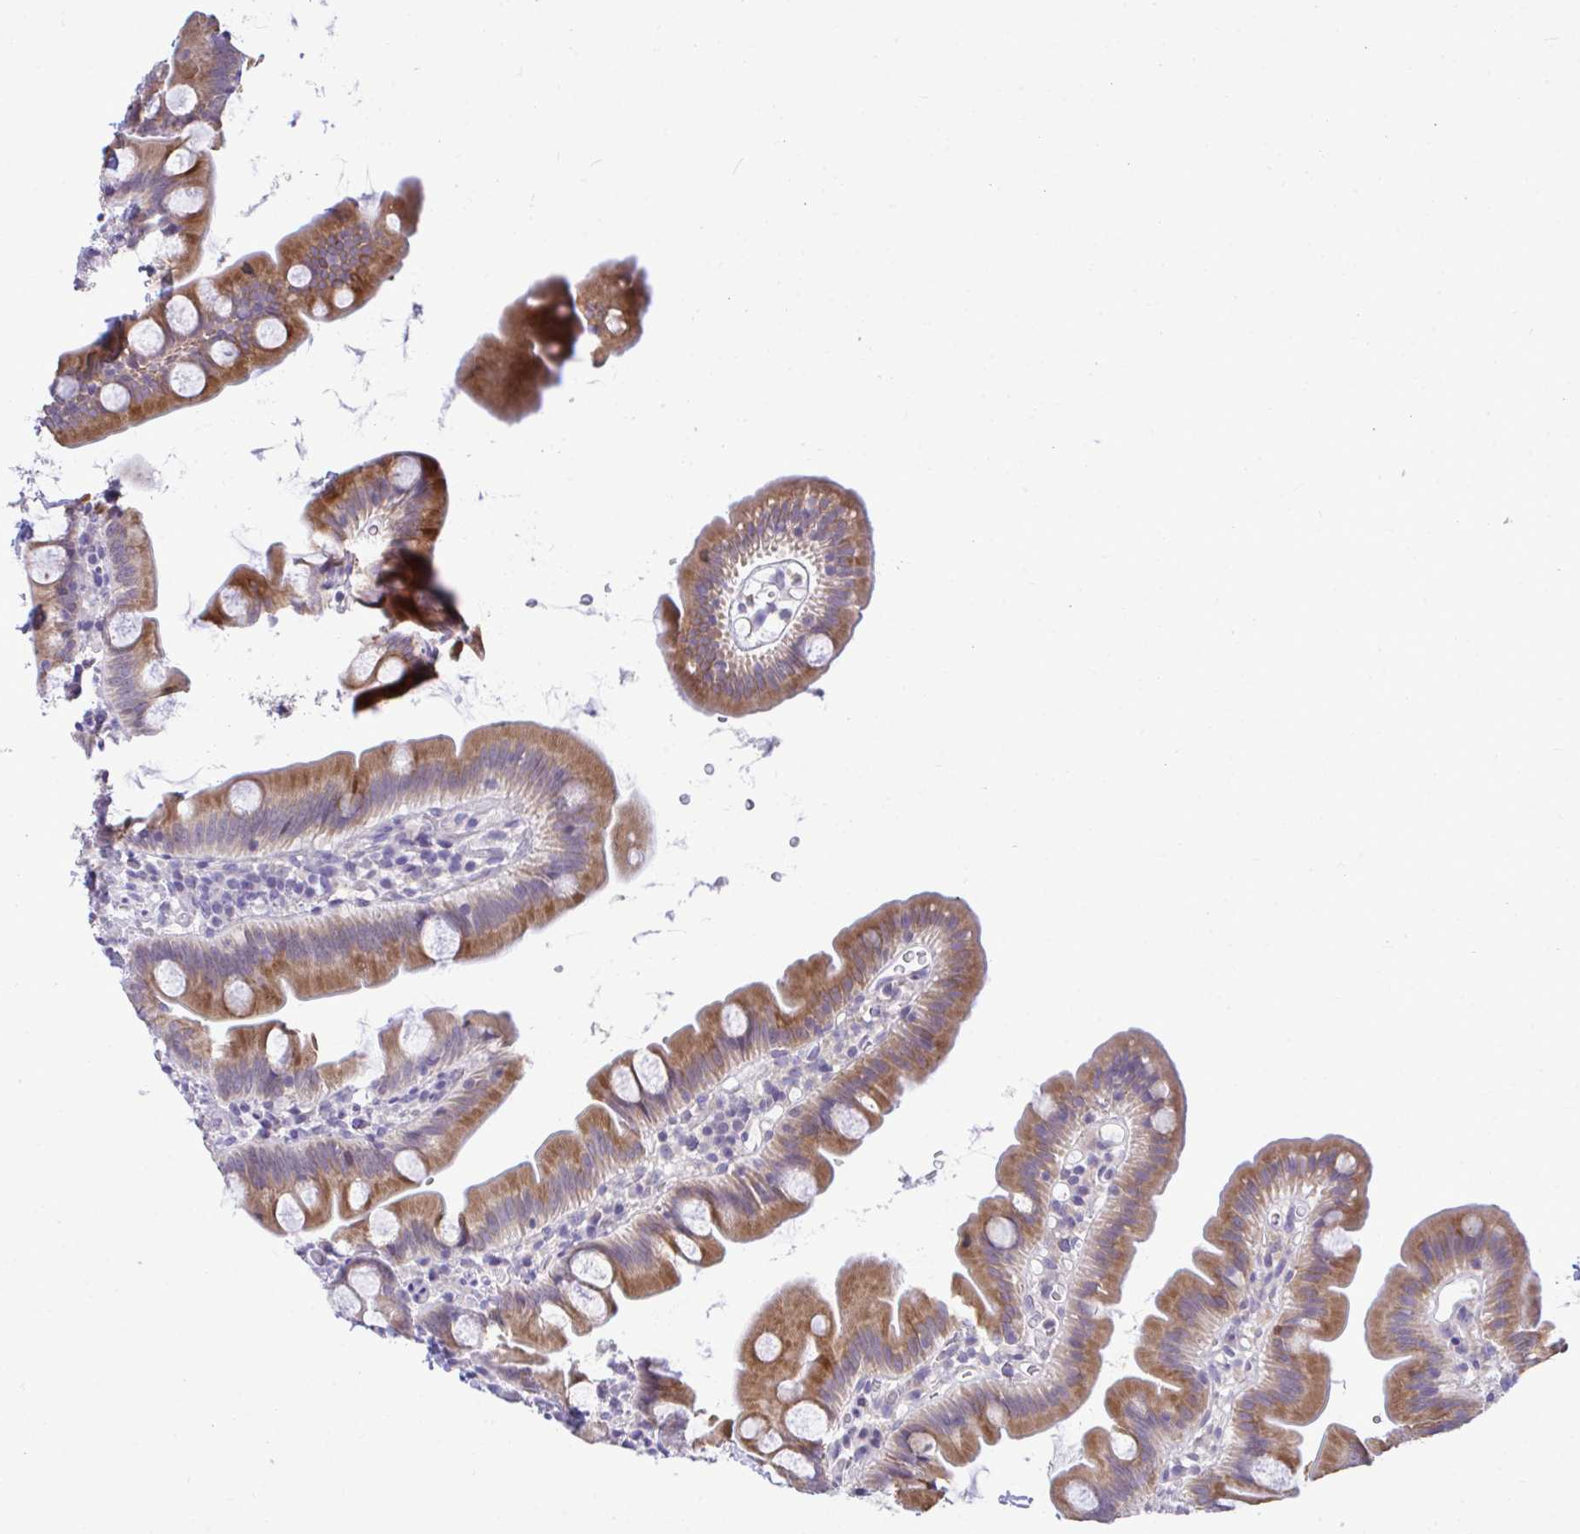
{"staining": {"intensity": "moderate", "quantity": "25%-75%", "location": "cytoplasmic/membranous"}, "tissue": "small intestine", "cell_type": "Glandular cells", "image_type": "normal", "snomed": [{"axis": "morphology", "description": "Normal tissue, NOS"}, {"axis": "topography", "description": "Small intestine"}], "caption": "Moderate cytoplasmic/membranous protein positivity is appreciated in approximately 25%-75% of glandular cells in small intestine.", "gene": "PIGK", "patient": {"sex": "female", "age": 68}}